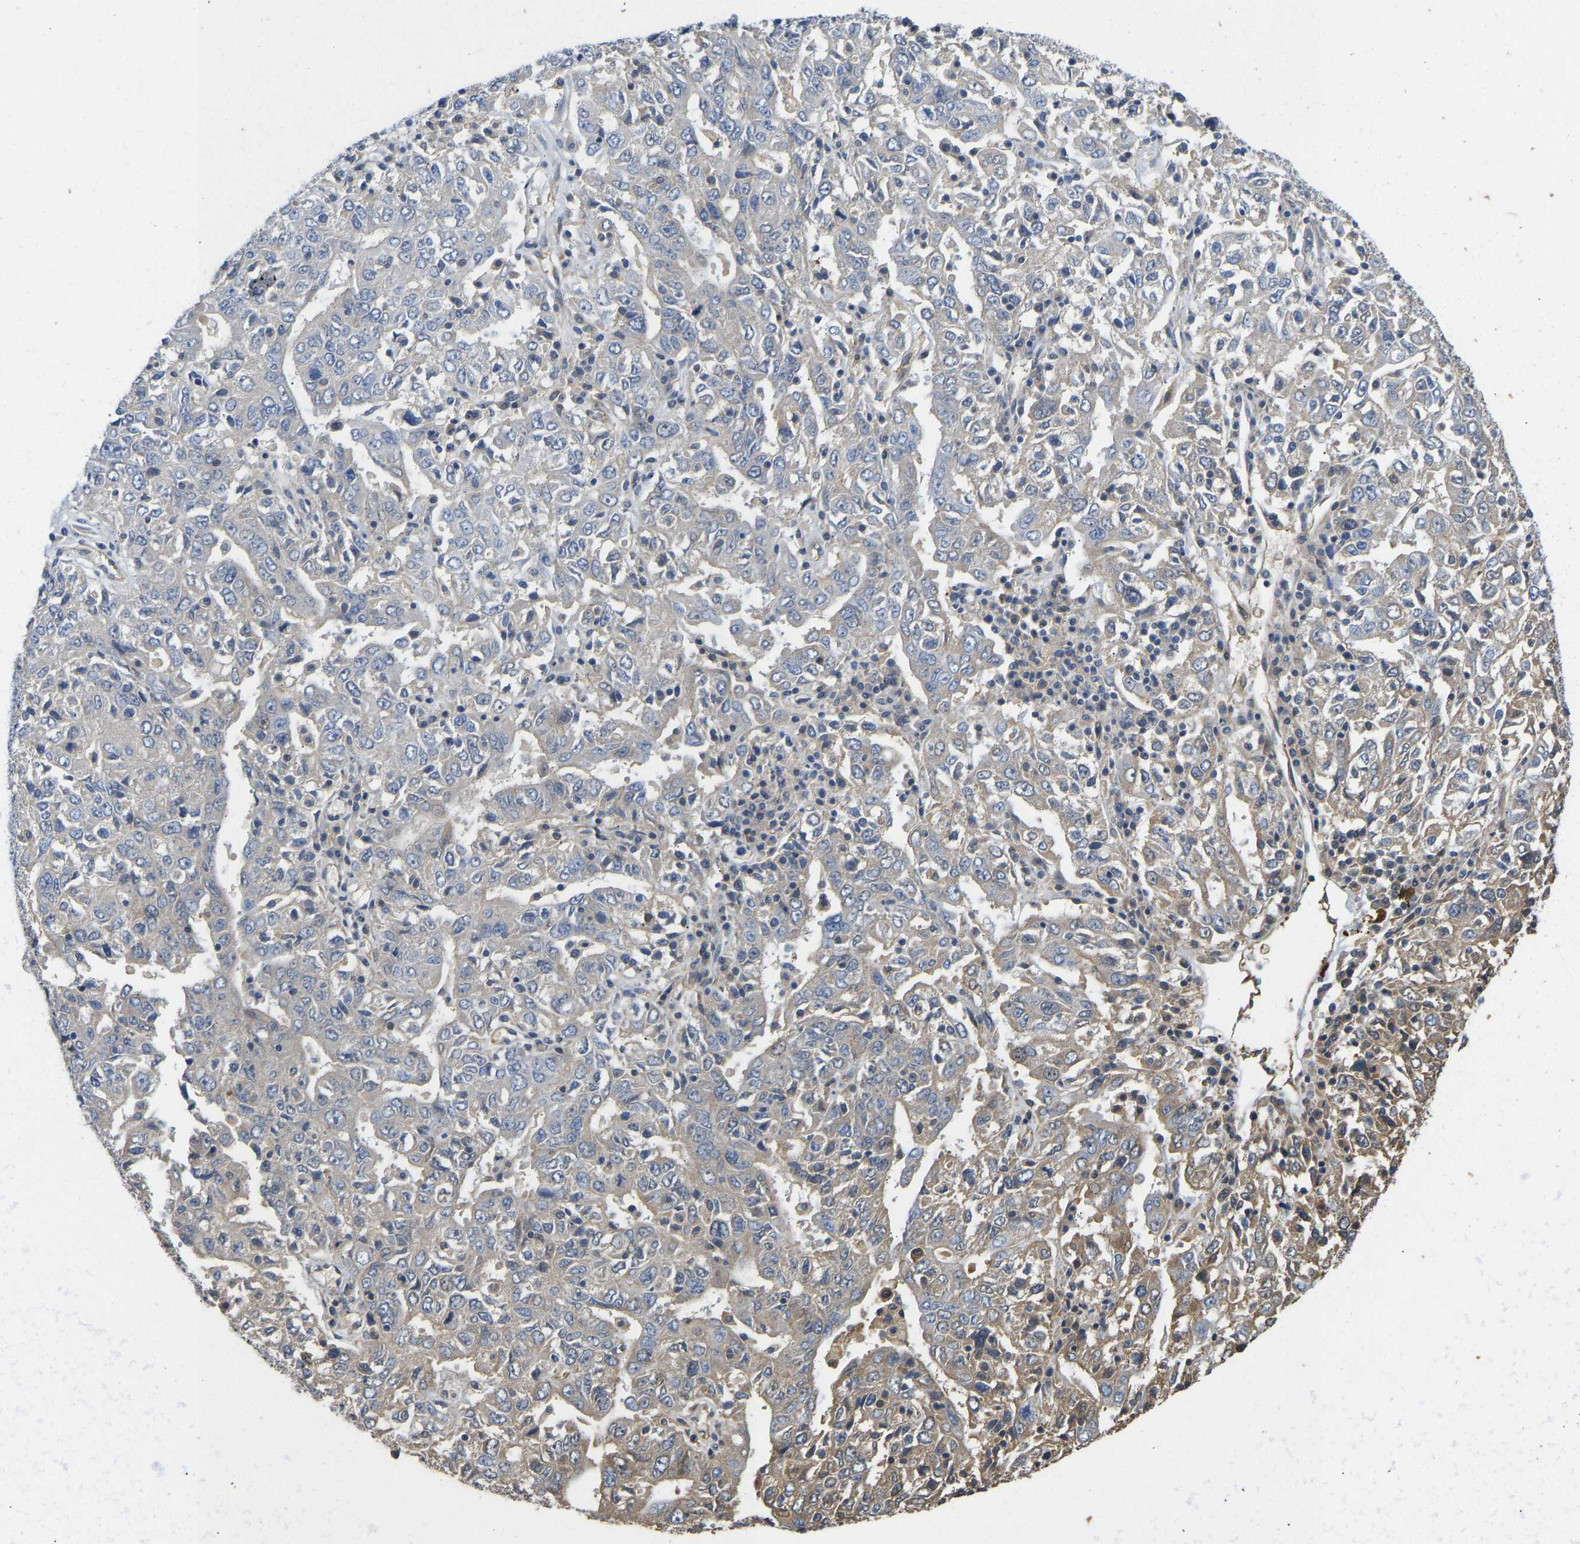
{"staining": {"intensity": "weak", "quantity": "<25%", "location": "cytoplasmic/membranous"}, "tissue": "ovarian cancer", "cell_type": "Tumor cells", "image_type": "cancer", "snomed": [{"axis": "morphology", "description": "Carcinoma, endometroid"}, {"axis": "topography", "description": "Ovary"}], "caption": "High magnification brightfield microscopy of endometroid carcinoma (ovarian) stained with DAB (3,3'-diaminobenzidine) (brown) and counterstained with hematoxylin (blue): tumor cells show no significant expression.", "gene": "VCPKMT", "patient": {"sex": "female", "age": 62}}